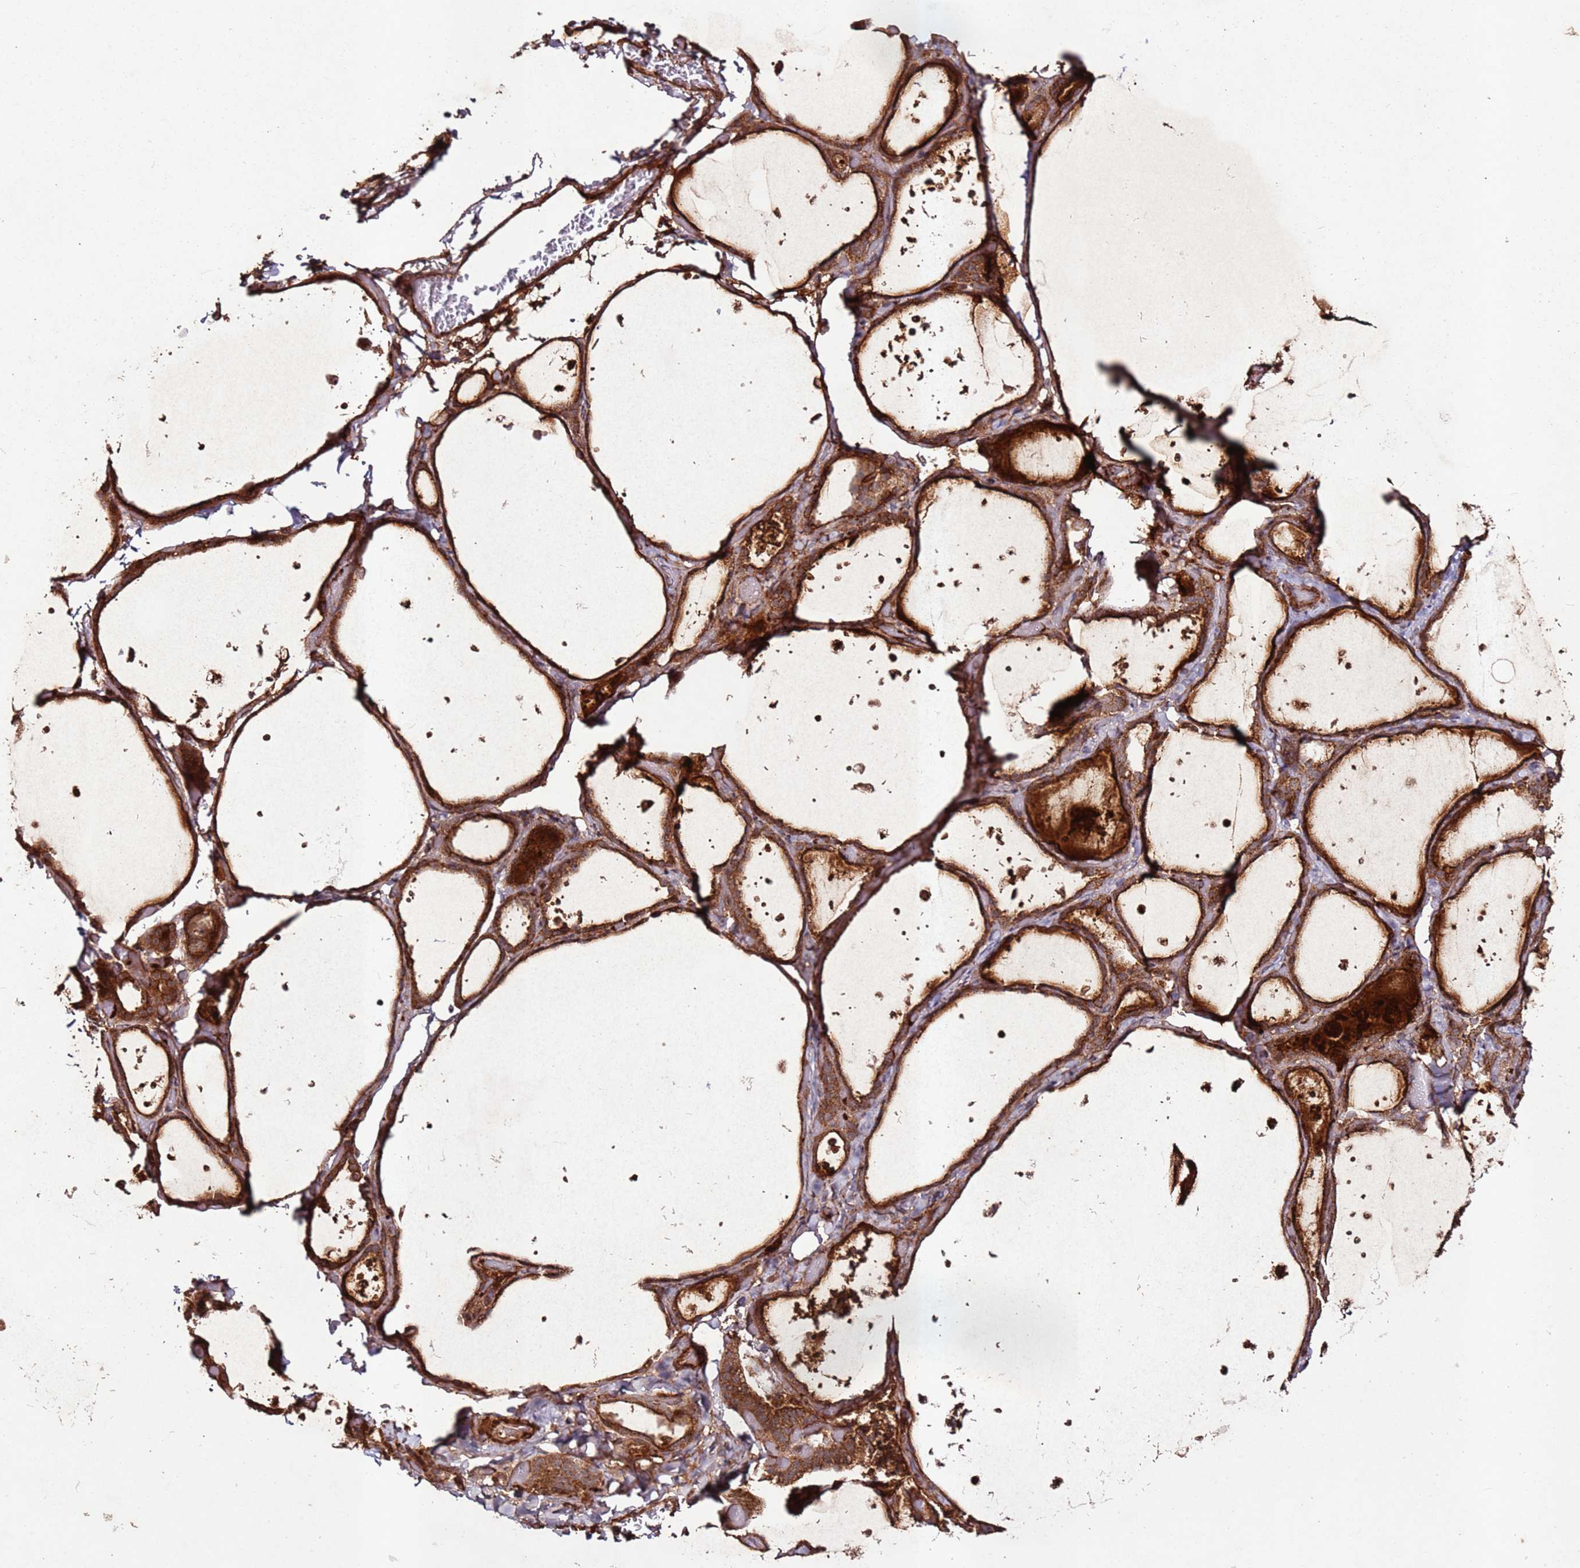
{"staining": {"intensity": "strong", "quantity": ">75%", "location": "cytoplasmic/membranous"}, "tissue": "thyroid gland", "cell_type": "Glandular cells", "image_type": "normal", "snomed": [{"axis": "morphology", "description": "Normal tissue, NOS"}, {"axis": "topography", "description": "Thyroid gland"}], "caption": "Immunohistochemistry (IHC) photomicrograph of unremarkable human thyroid gland stained for a protein (brown), which shows high levels of strong cytoplasmic/membranous positivity in approximately >75% of glandular cells.", "gene": "FAM186A", "patient": {"sex": "female", "age": 44}}